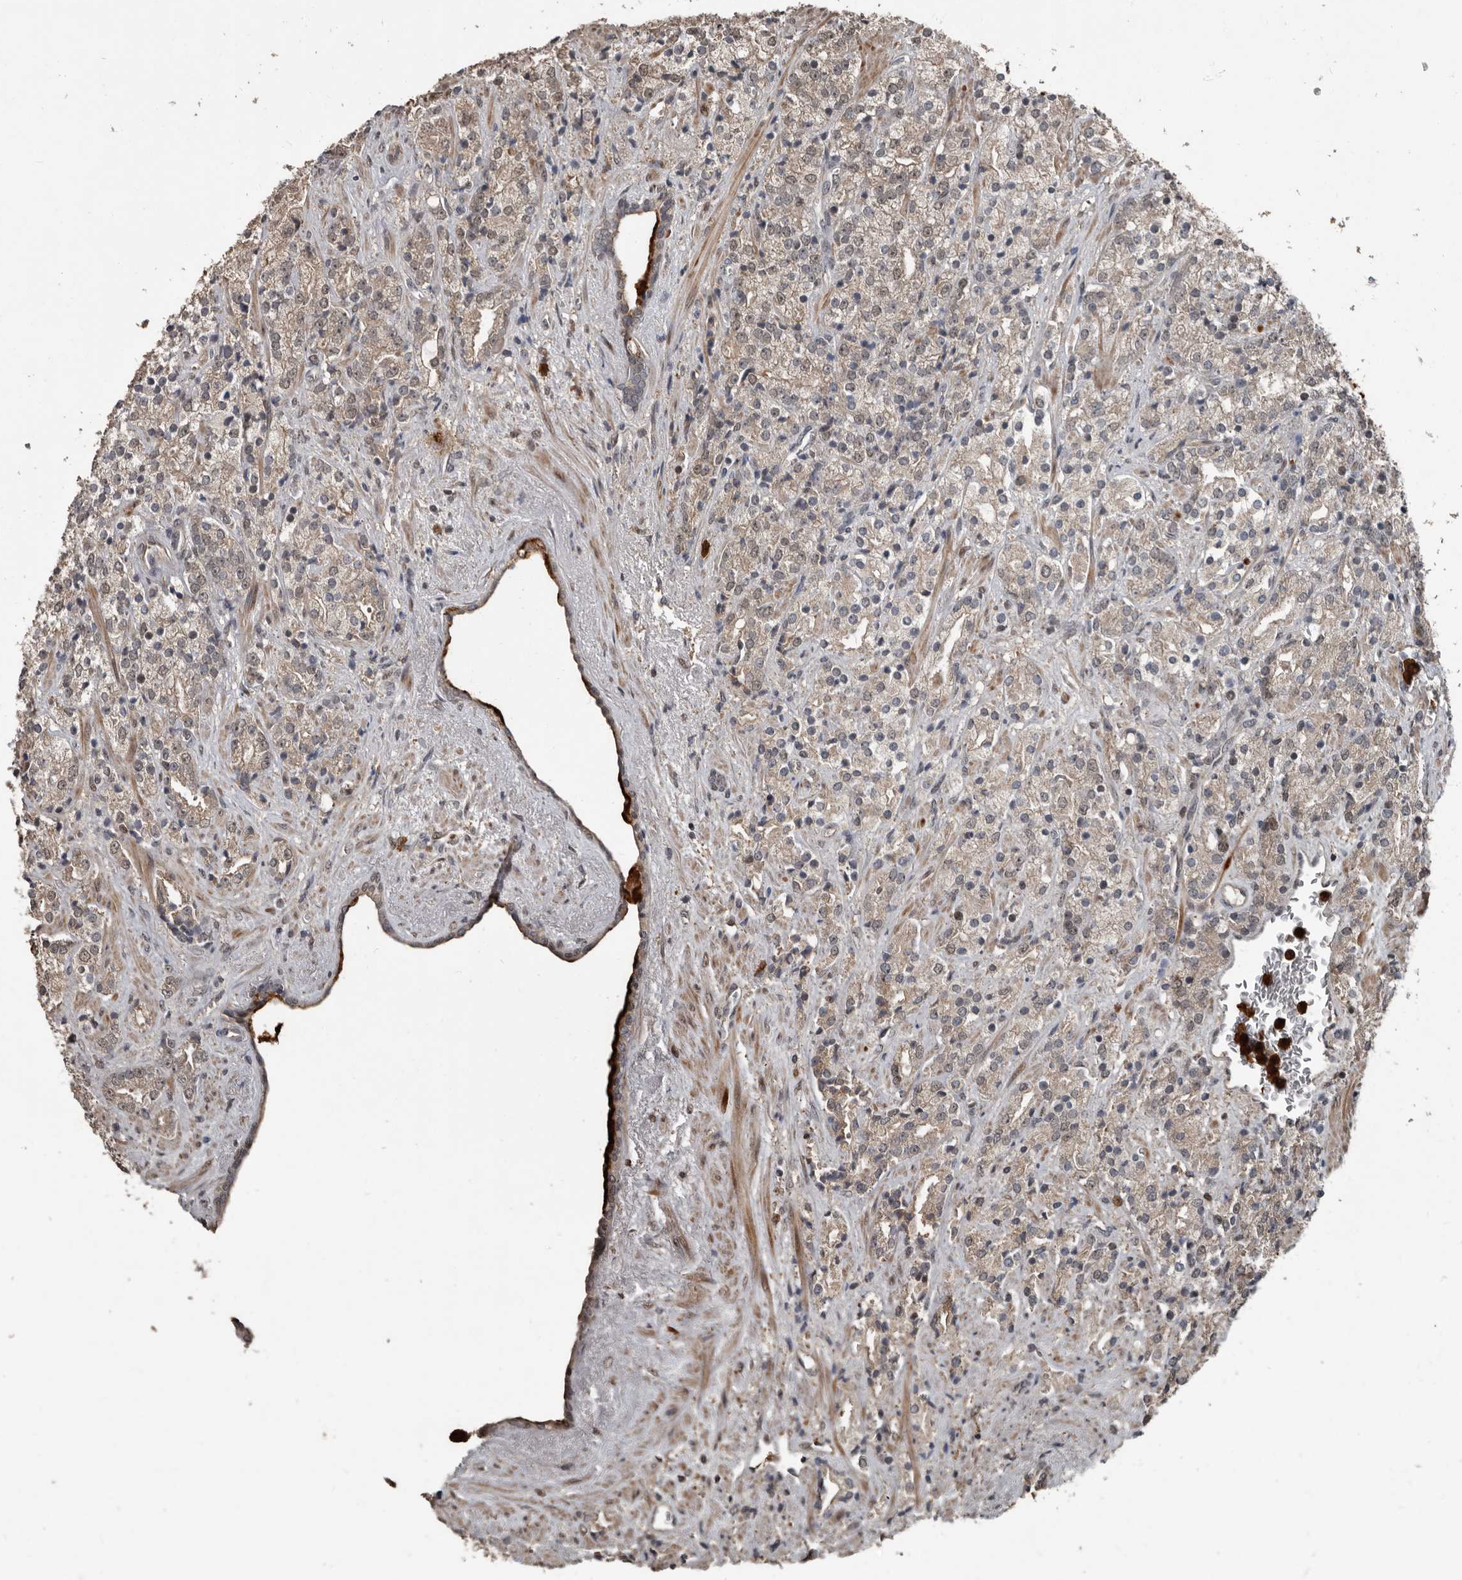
{"staining": {"intensity": "weak", "quantity": ">75%", "location": "cytoplasmic/membranous"}, "tissue": "prostate cancer", "cell_type": "Tumor cells", "image_type": "cancer", "snomed": [{"axis": "morphology", "description": "Adenocarcinoma, High grade"}, {"axis": "topography", "description": "Prostate"}], "caption": "High-power microscopy captured an immunohistochemistry (IHC) photomicrograph of adenocarcinoma (high-grade) (prostate), revealing weak cytoplasmic/membranous expression in about >75% of tumor cells. (DAB IHC with brightfield microscopy, high magnification).", "gene": "FSBP", "patient": {"sex": "male", "age": 71}}